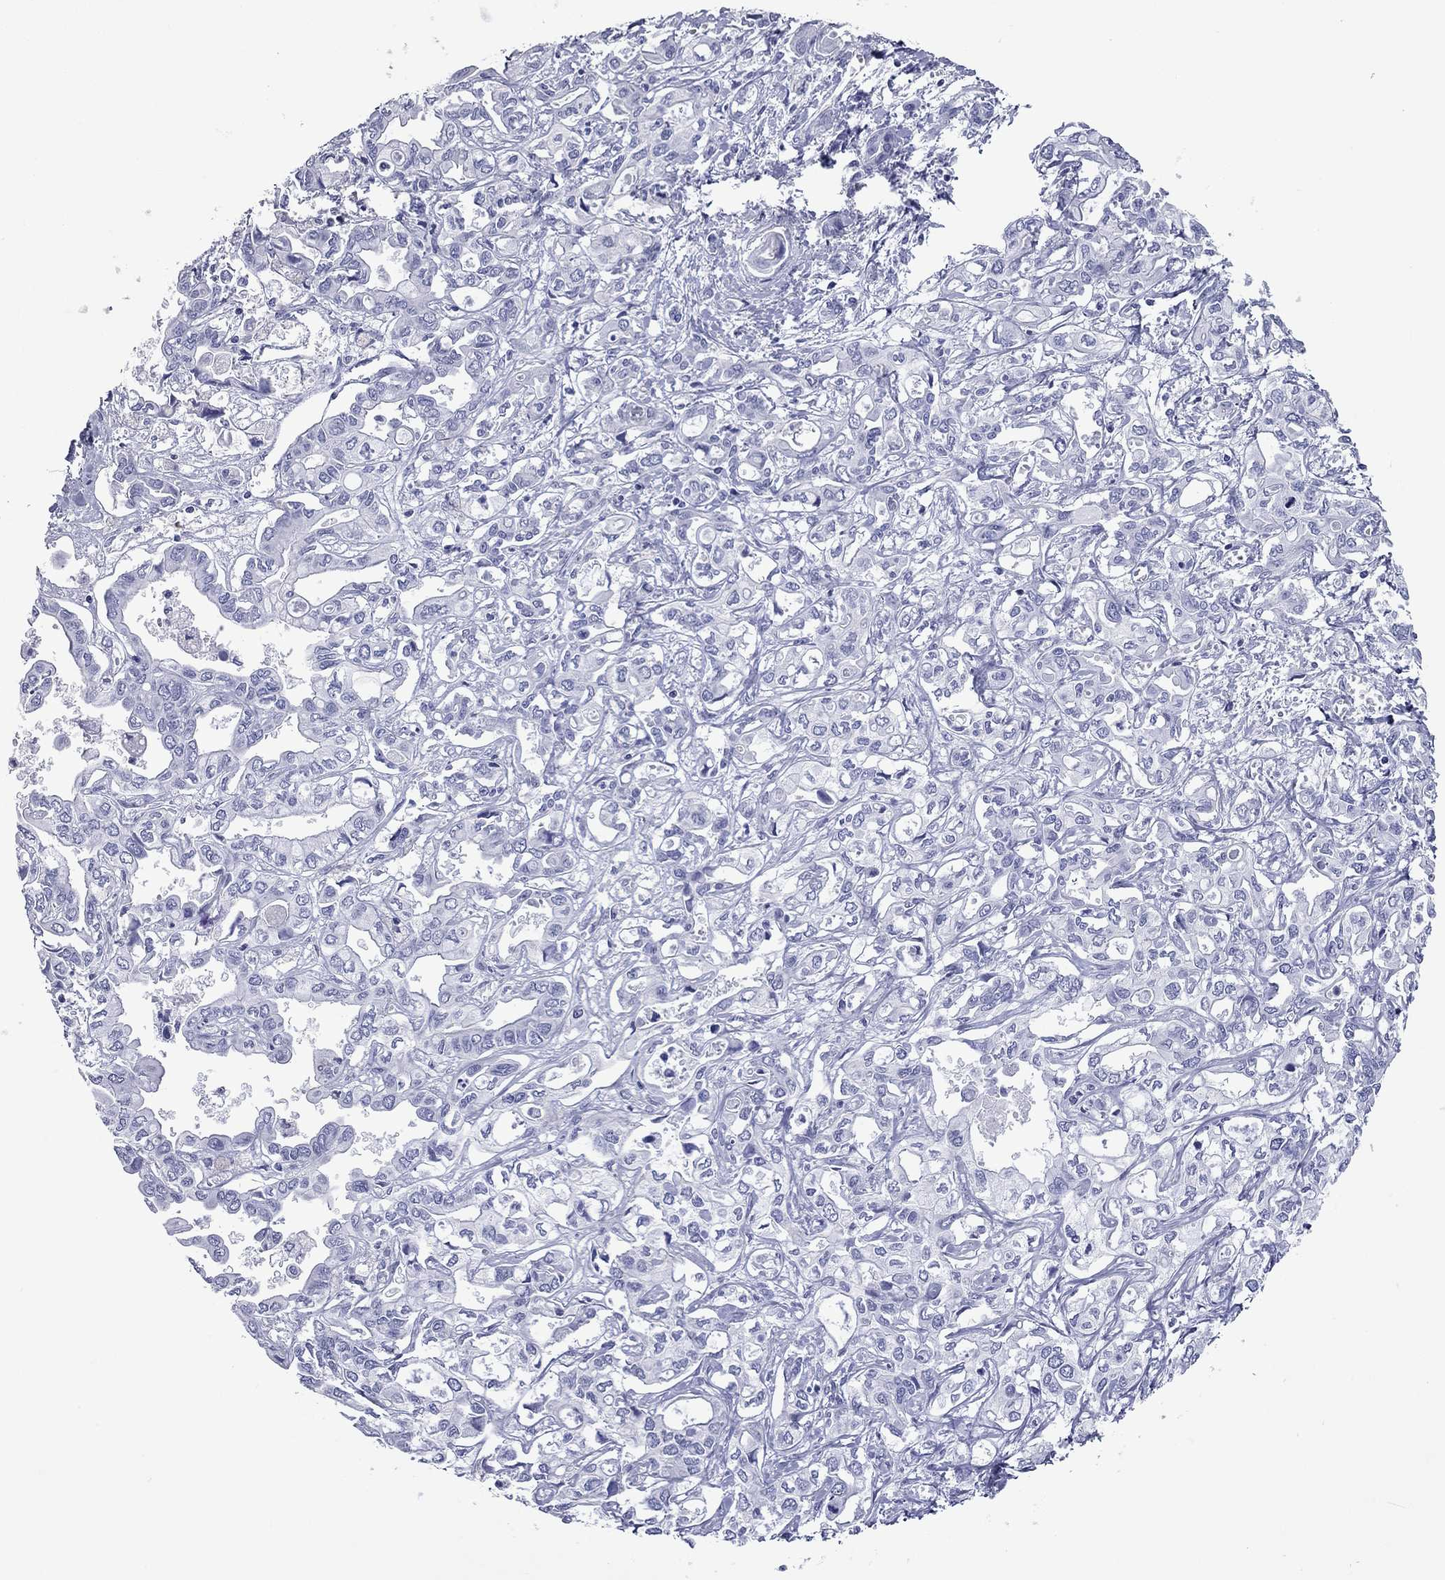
{"staining": {"intensity": "negative", "quantity": "none", "location": "none"}, "tissue": "liver cancer", "cell_type": "Tumor cells", "image_type": "cancer", "snomed": [{"axis": "morphology", "description": "Cholangiocarcinoma"}, {"axis": "topography", "description": "Liver"}], "caption": "A micrograph of human liver cancer is negative for staining in tumor cells.", "gene": "VSIG10", "patient": {"sex": "female", "age": 64}}